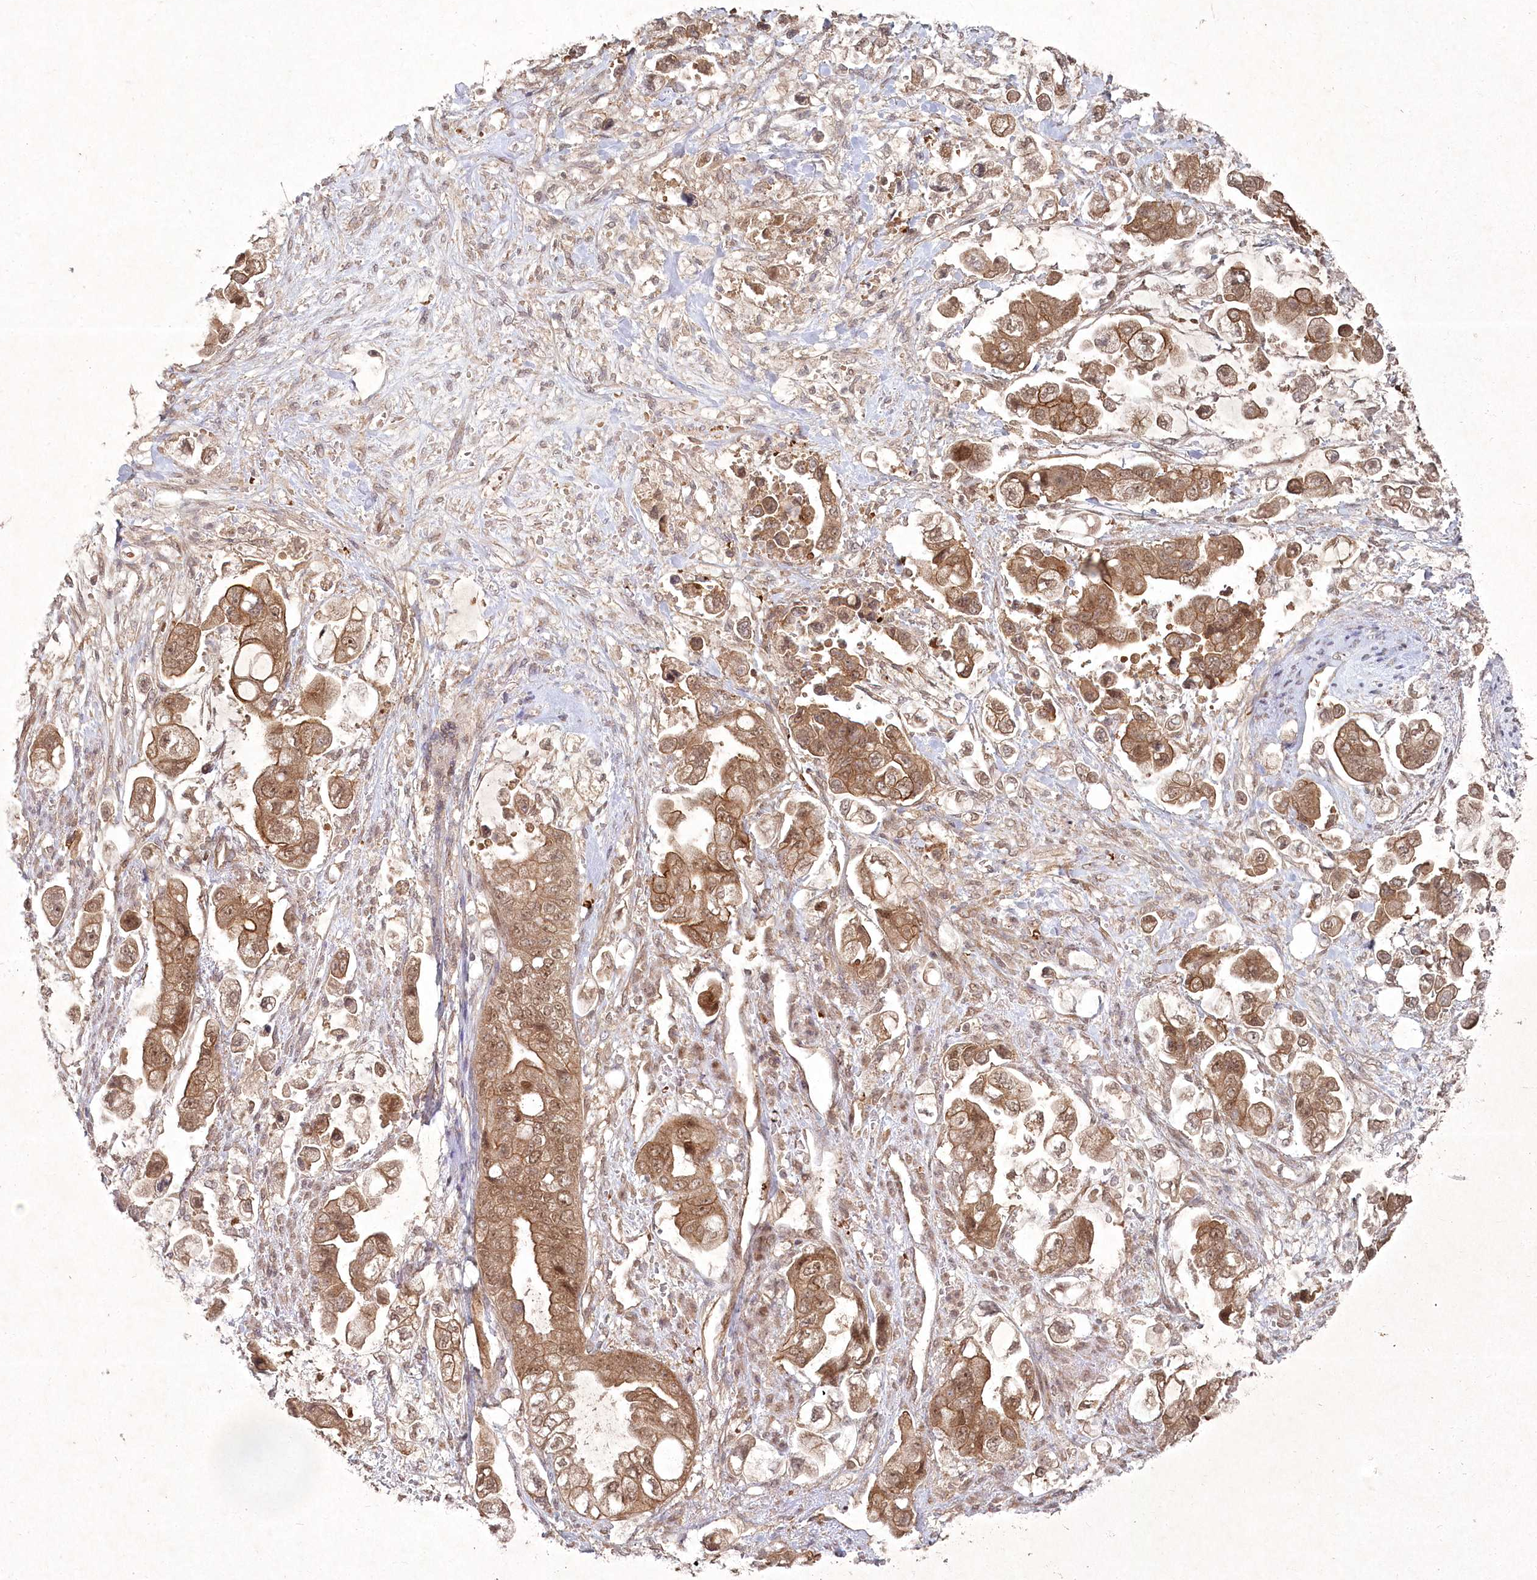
{"staining": {"intensity": "moderate", "quantity": ">75%", "location": "cytoplasmic/membranous,nuclear"}, "tissue": "stomach cancer", "cell_type": "Tumor cells", "image_type": "cancer", "snomed": [{"axis": "morphology", "description": "Adenocarcinoma, NOS"}, {"axis": "topography", "description": "Stomach"}], "caption": "DAB (3,3'-diaminobenzidine) immunohistochemical staining of stomach cancer exhibits moderate cytoplasmic/membranous and nuclear protein positivity in approximately >75% of tumor cells. (DAB (3,3'-diaminobenzidine) IHC with brightfield microscopy, high magnification).", "gene": "FBXL17", "patient": {"sex": "male", "age": 62}}